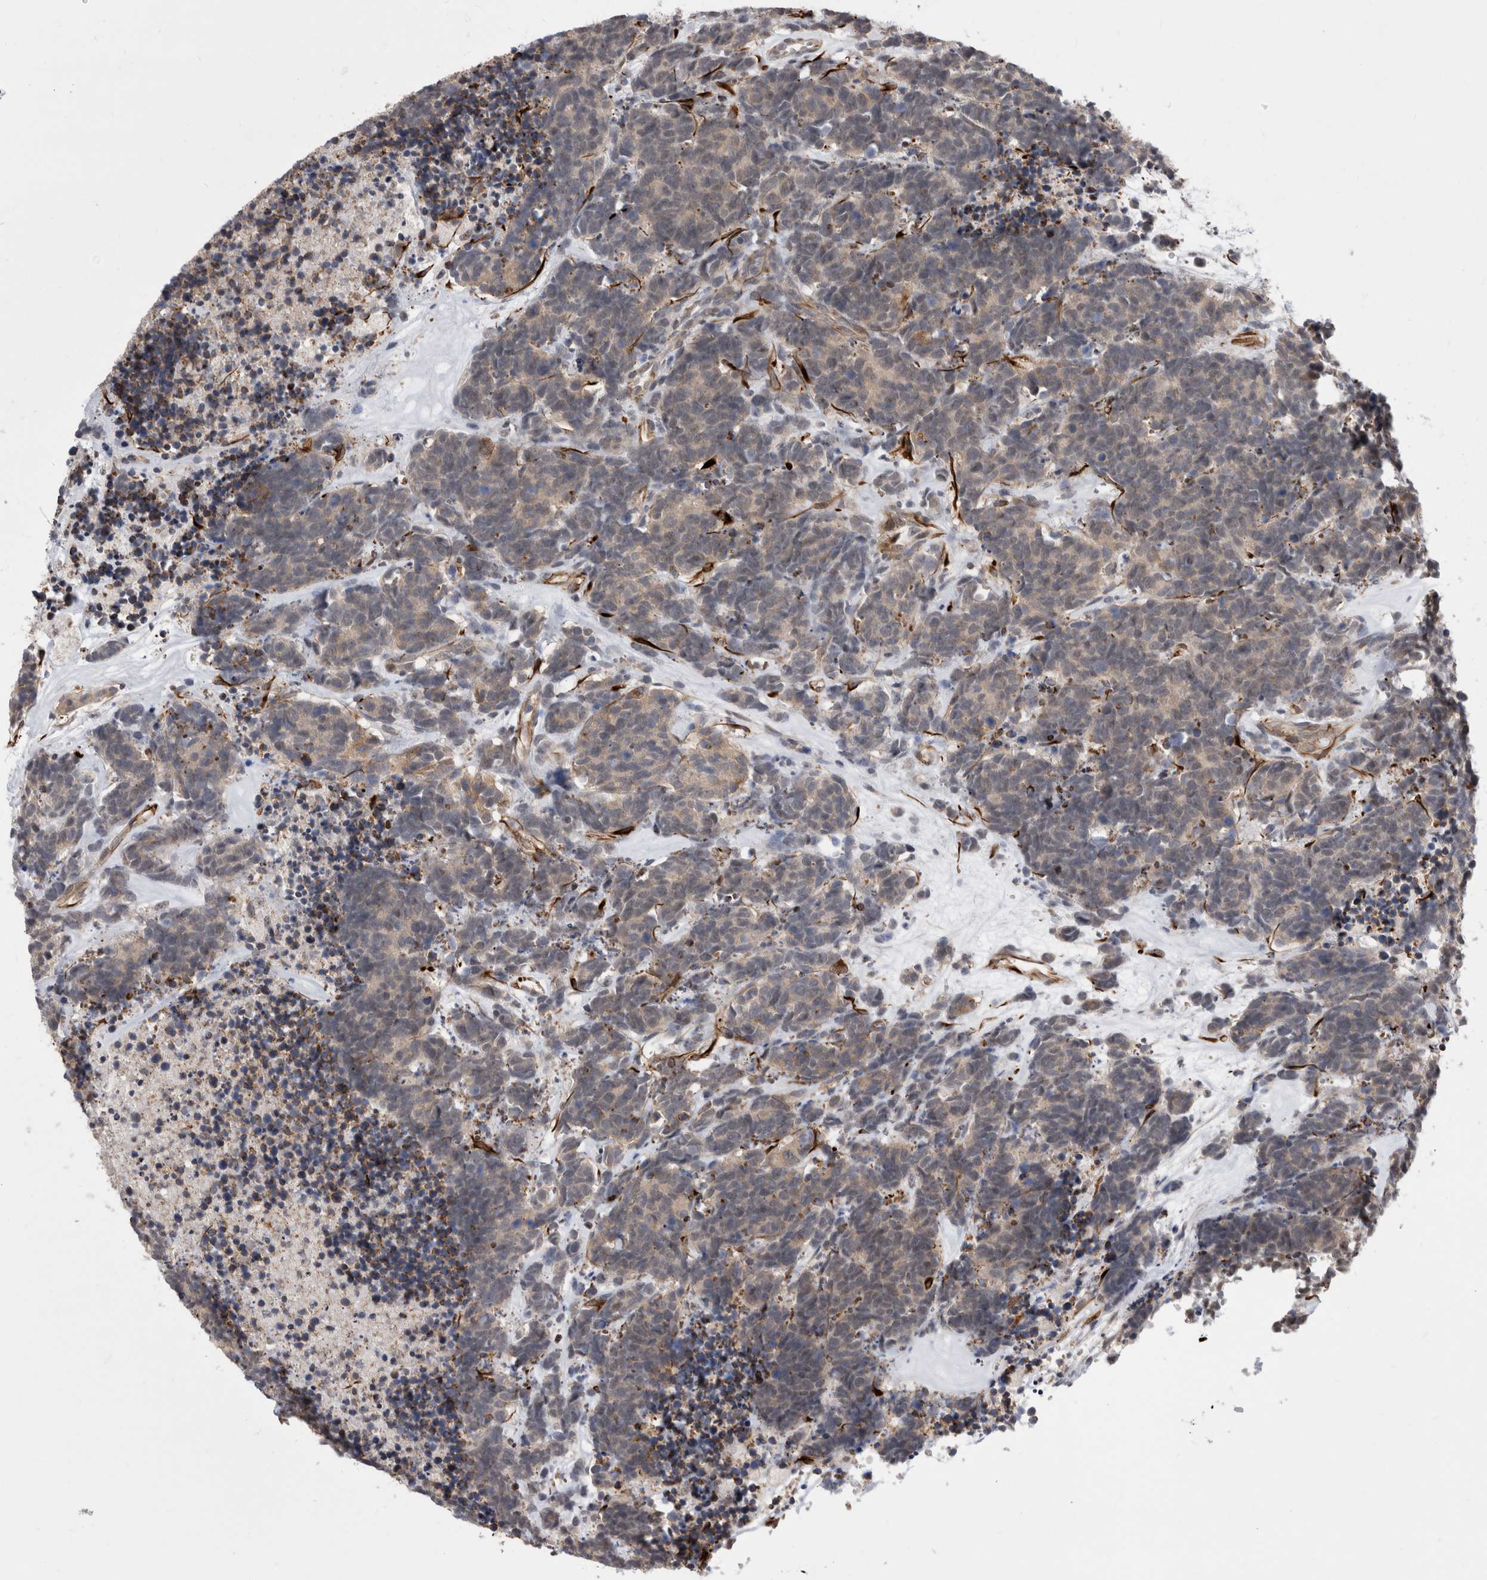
{"staining": {"intensity": "negative", "quantity": "none", "location": "none"}, "tissue": "carcinoid", "cell_type": "Tumor cells", "image_type": "cancer", "snomed": [{"axis": "morphology", "description": "Carcinoma, NOS"}, {"axis": "morphology", "description": "Carcinoid, malignant, NOS"}, {"axis": "topography", "description": "Urinary bladder"}], "caption": "There is no significant staining in tumor cells of malignant carcinoid. Nuclei are stained in blue.", "gene": "FAM83H", "patient": {"sex": "male", "age": 57}}